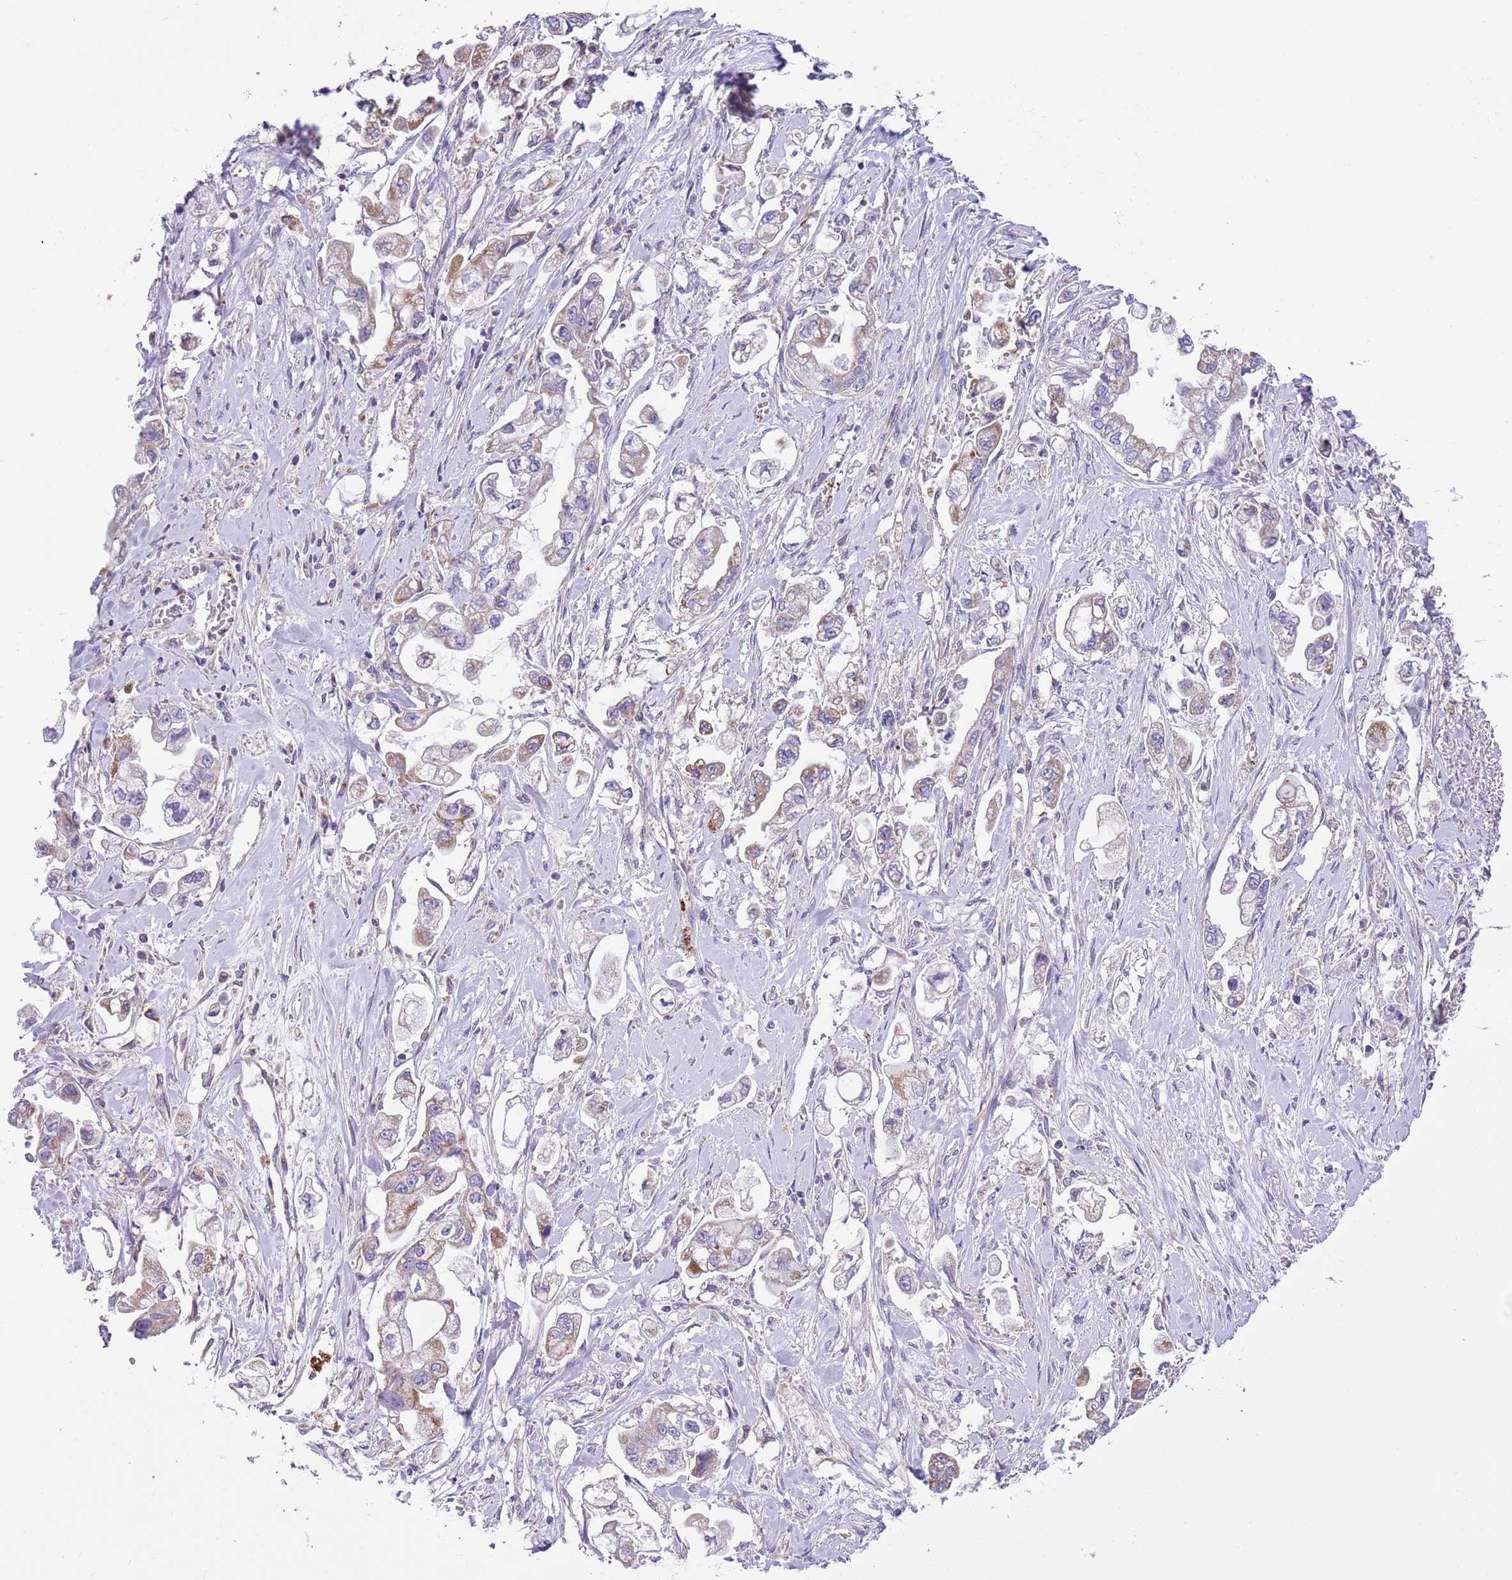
{"staining": {"intensity": "moderate", "quantity": "<25%", "location": "cytoplasmic/membranous"}, "tissue": "stomach cancer", "cell_type": "Tumor cells", "image_type": "cancer", "snomed": [{"axis": "morphology", "description": "Adenocarcinoma, NOS"}, {"axis": "topography", "description": "Stomach"}], "caption": "Immunohistochemical staining of adenocarcinoma (stomach) shows moderate cytoplasmic/membranous protein staining in about <25% of tumor cells.", "gene": "SS18L2", "patient": {"sex": "male", "age": 62}}